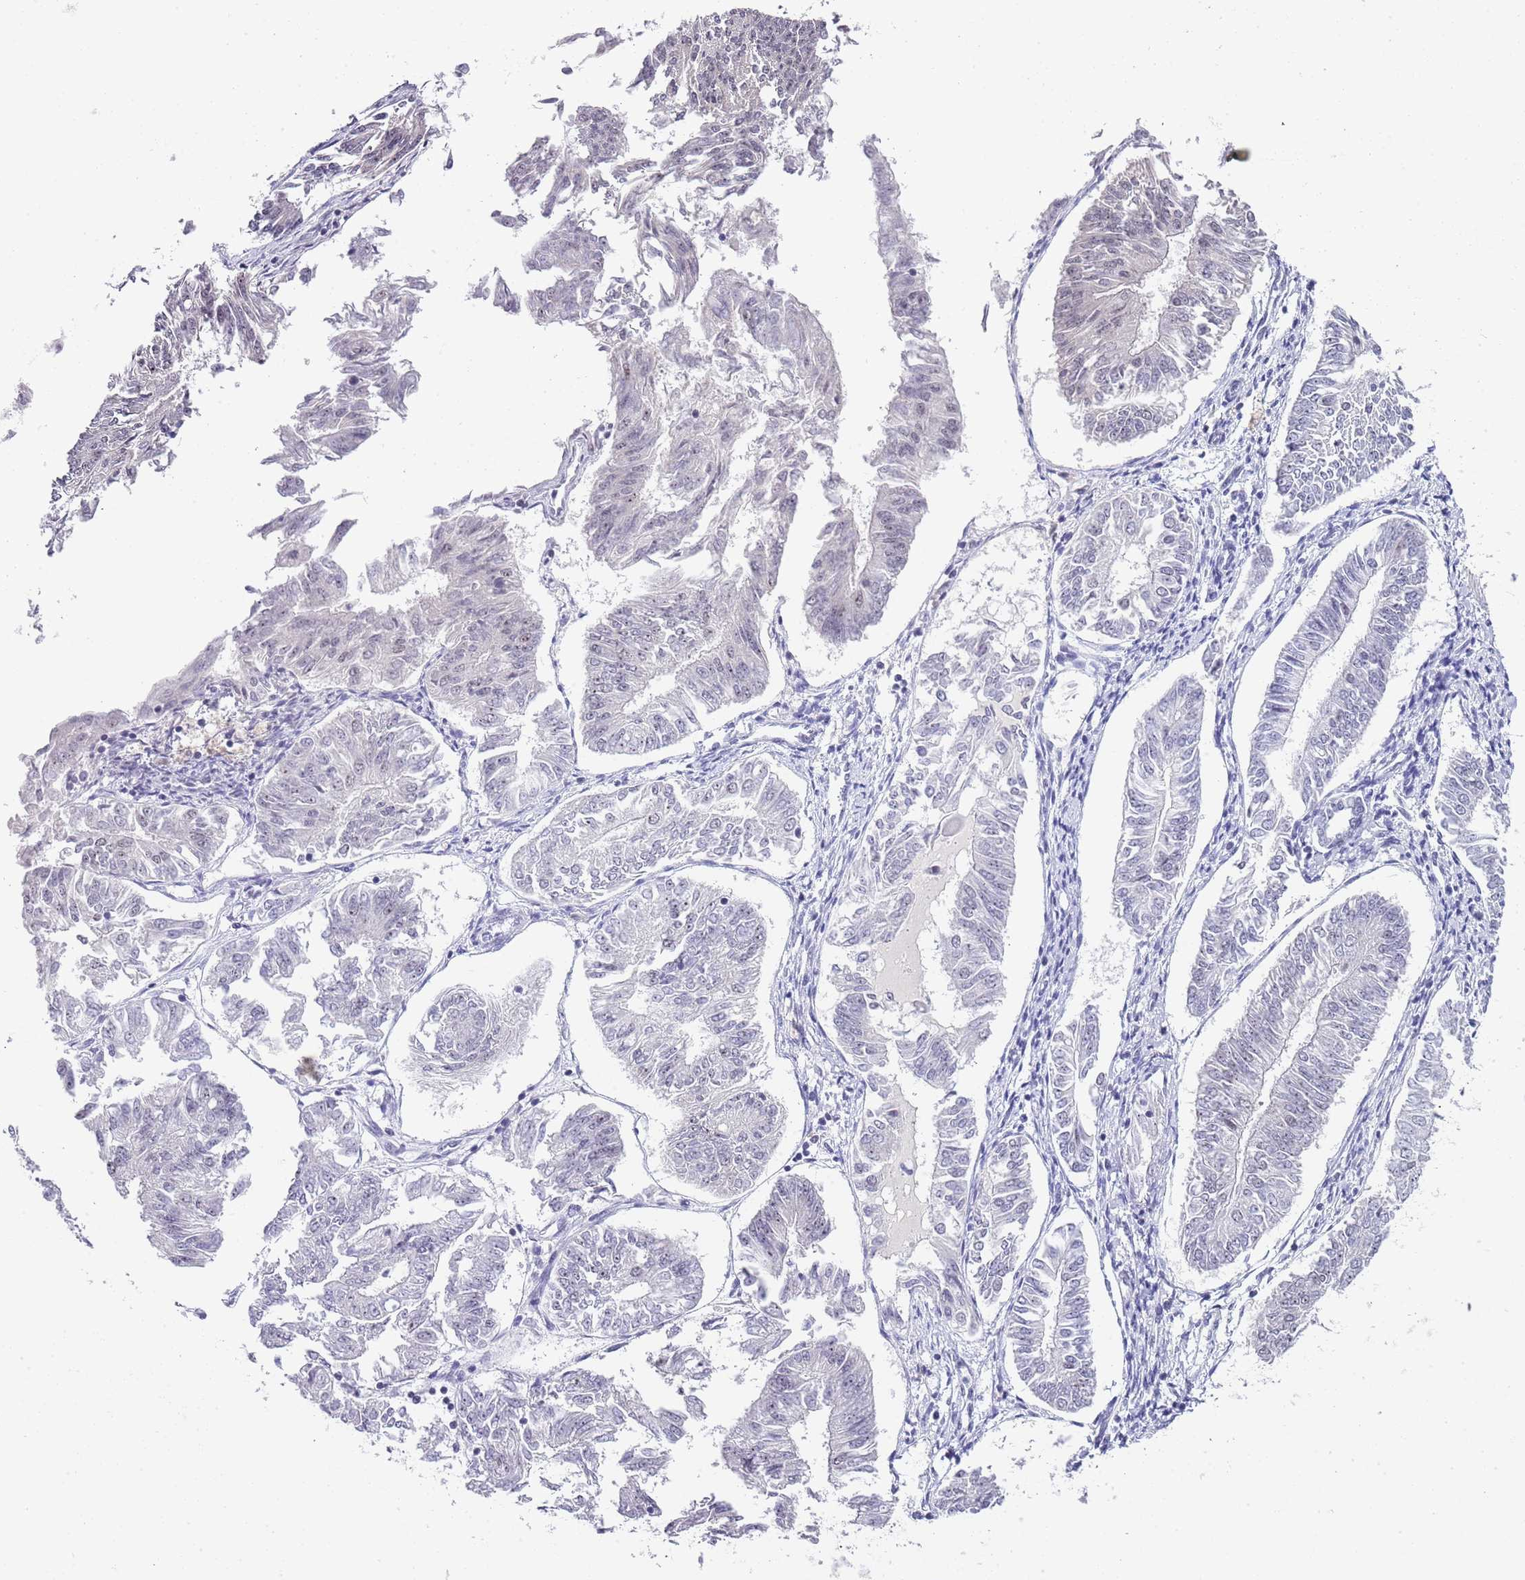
{"staining": {"intensity": "negative", "quantity": "none", "location": "none"}, "tissue": "endometrial cancer", "cell_type": "Tumor cells", "image_type": "cancer", "snomed": [{"axis": "morphology", "description": "Adenocarcinoma, NOS"}, {"axis": "topography", "description": "Endometrium"}], "caption": "High power microscopy micrograph of an IHC image of endometrial cancer (adenocarcinoma), revealing no significant staining in tumor cells.", "gene": "NOP56", "patient": {"sex": "female", "age": 58}}